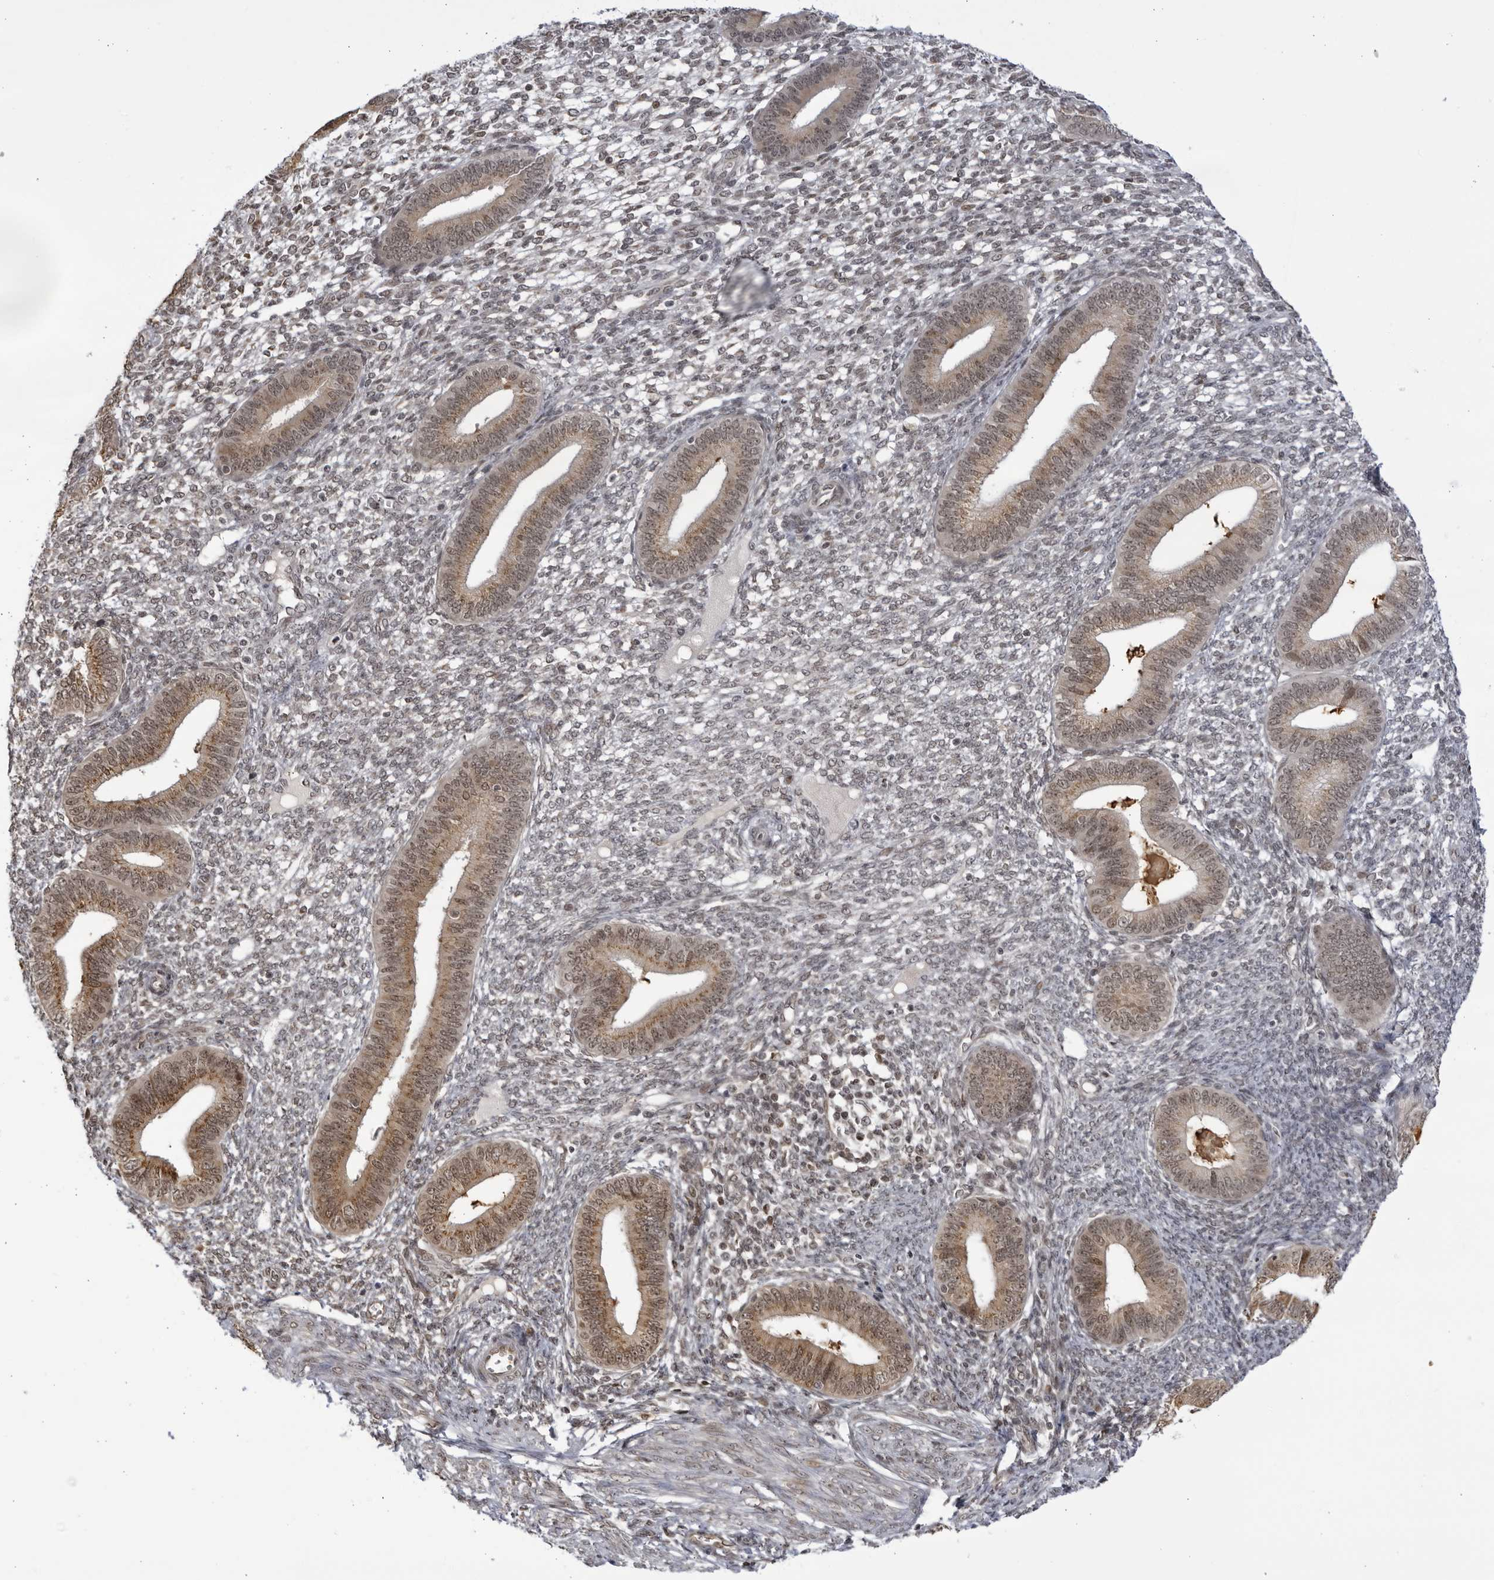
{"staining": {"intensity": "negative", "quantity": "none", "location": "none"}, "tissue": "endometrium", "cell_type": "Cells in endometrial stroma", "image_type": "normal", "snomed": [{"axis": "morphology", "description": "Normal tissue, NOS"}, {"axis": "topography", "description": "Endometrium"}], "caption": "A photomicrograph of endometrium stained for a protein reveals no brown staining in cells in endometrial stroma. (Brightfield microscopy of DAB (3,3'-diaminobenzidine) IHC at high magnification).", "gene": "RASGEF1C", "patient": {"sex": "female", "age": 46}}